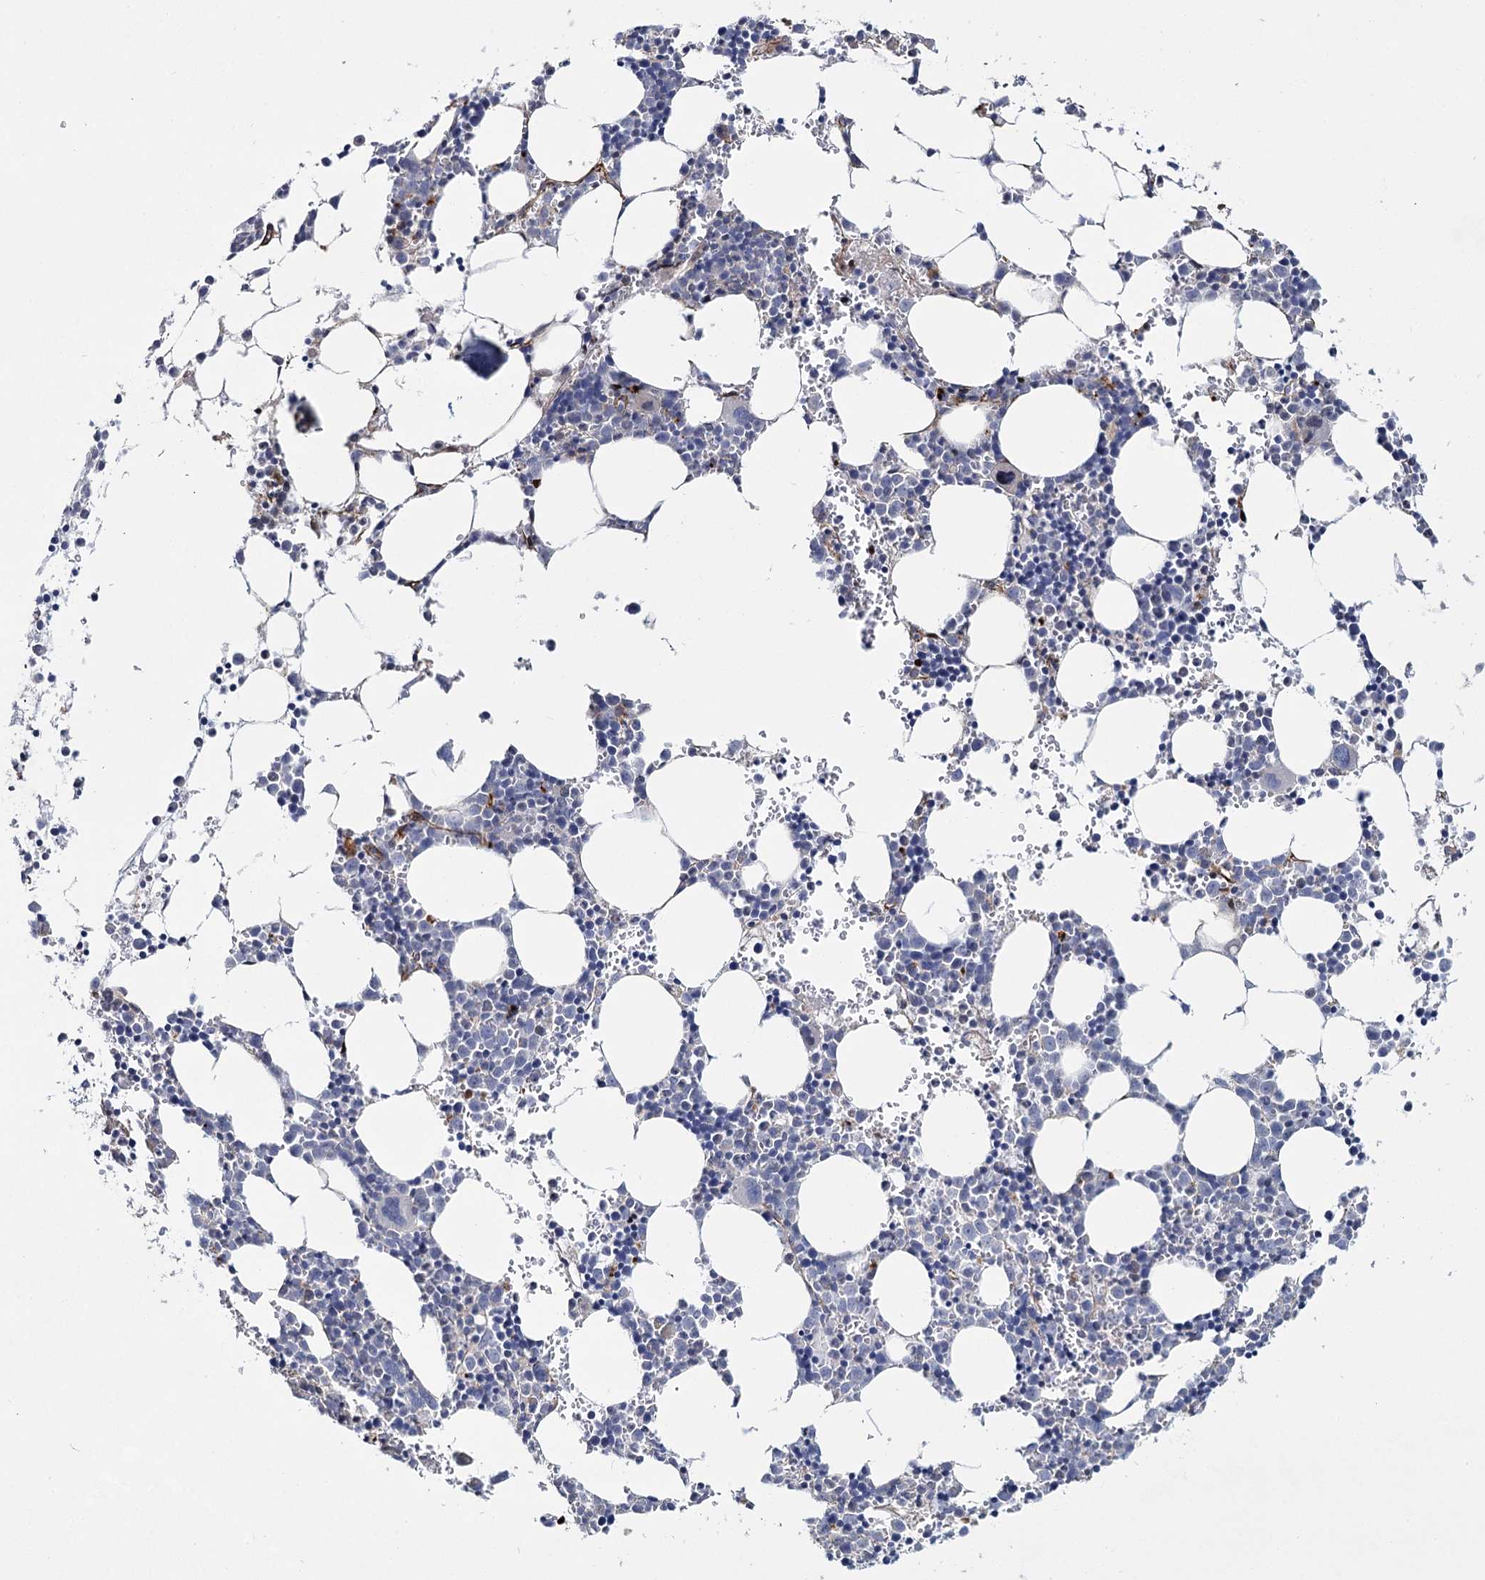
{"staining": {"intensity": "negative", "quantity": "none", "location": "none"}, "tissue": "bone marrow", "cell_type": "Hematopoietic cells", "image_type": "normal", "snomed": [{"axis": "morphology", "description": "Normal tissue, NOS"}, {"axis": "topography", "description": "Bone marrow"}], "caption": "This is an immunohistochemistry (IHC) micrograph of normal human bone marrow. There is no staining in hematopoietic cells.", "gene": "ATL2", "patient": {"sex": "female", "age": 89}}